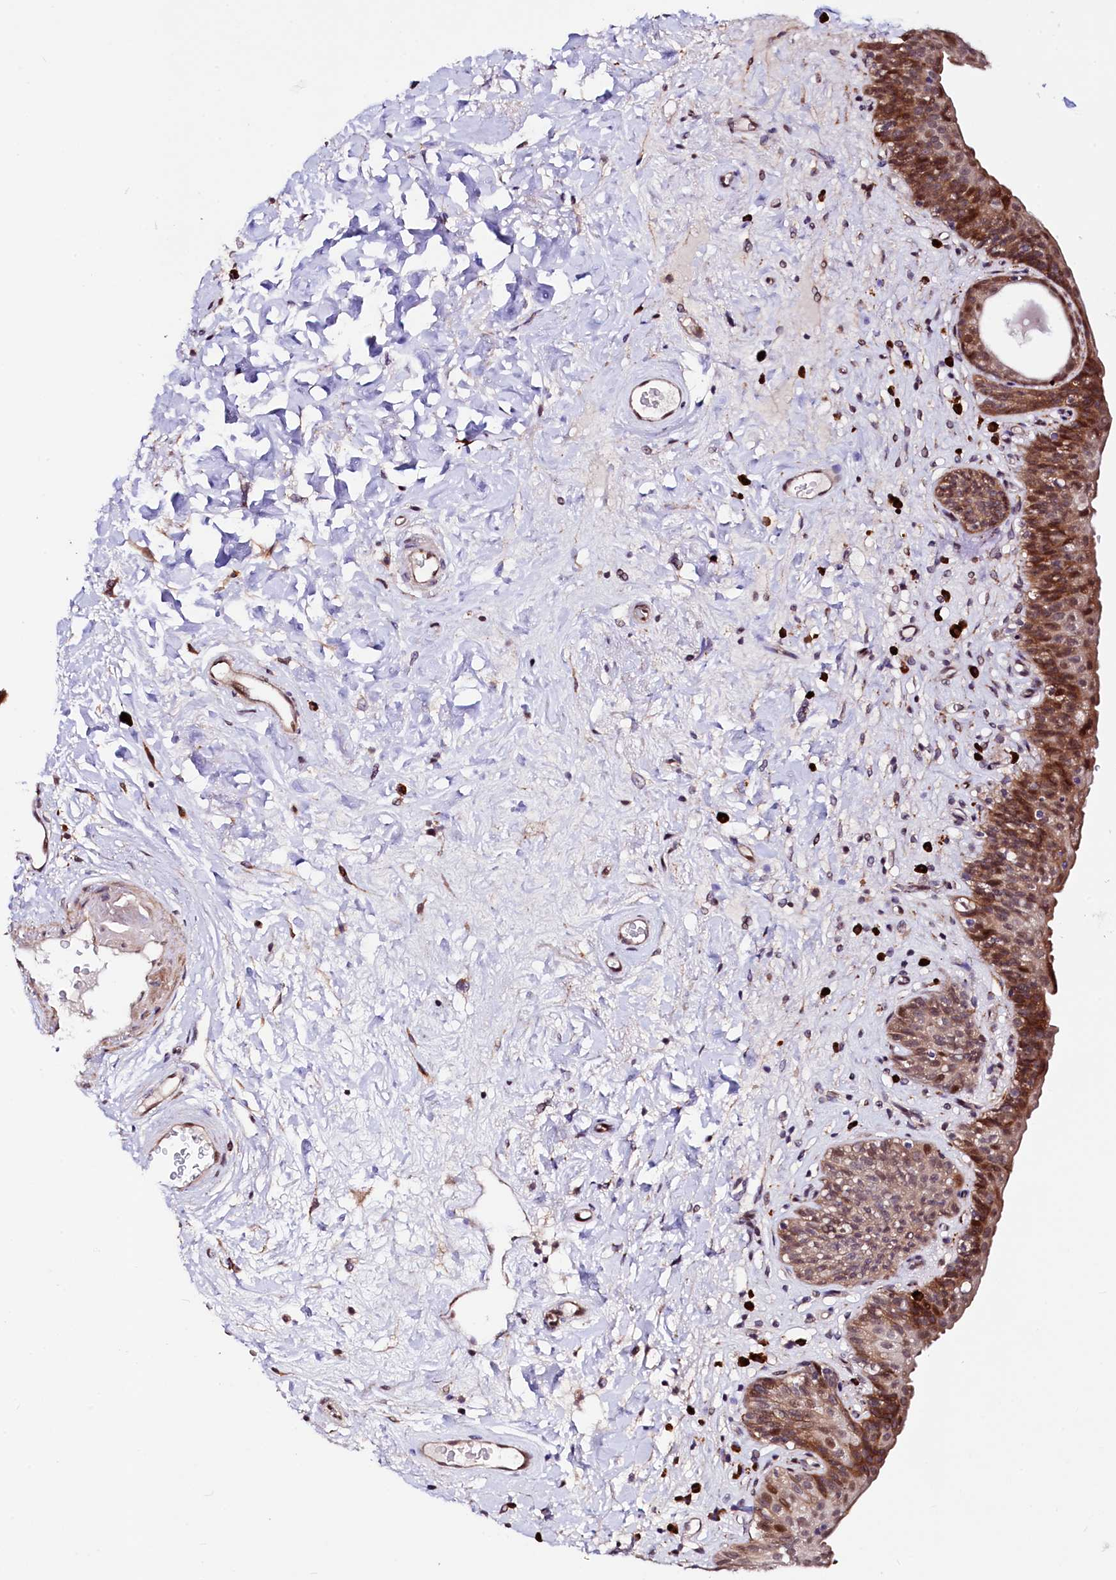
{"staining": {"intensity": "moderate", "quantity": ">75%", "location": "cytoplasmic/membranous,nuclear"}, "tissue": "urinary bladder", "cell_type": "Urothelial cells", "image_type": "normal", "snomed": [{"axis": "morphology", "description": "Normal tissue, NOS"}, {"axis": "topography", "description": "Urinary bladder"}], "caption": "An image of human urinary bladder stained for a protein demonstrates moderate cytoplasmic/membranous,nuclear brown staining in urothelial cells. (brown staining indicates protein expression, while blue staining denotes nuclei).", "gene": "C5orf15", "patient": {"sex": "male", "age": 83}}